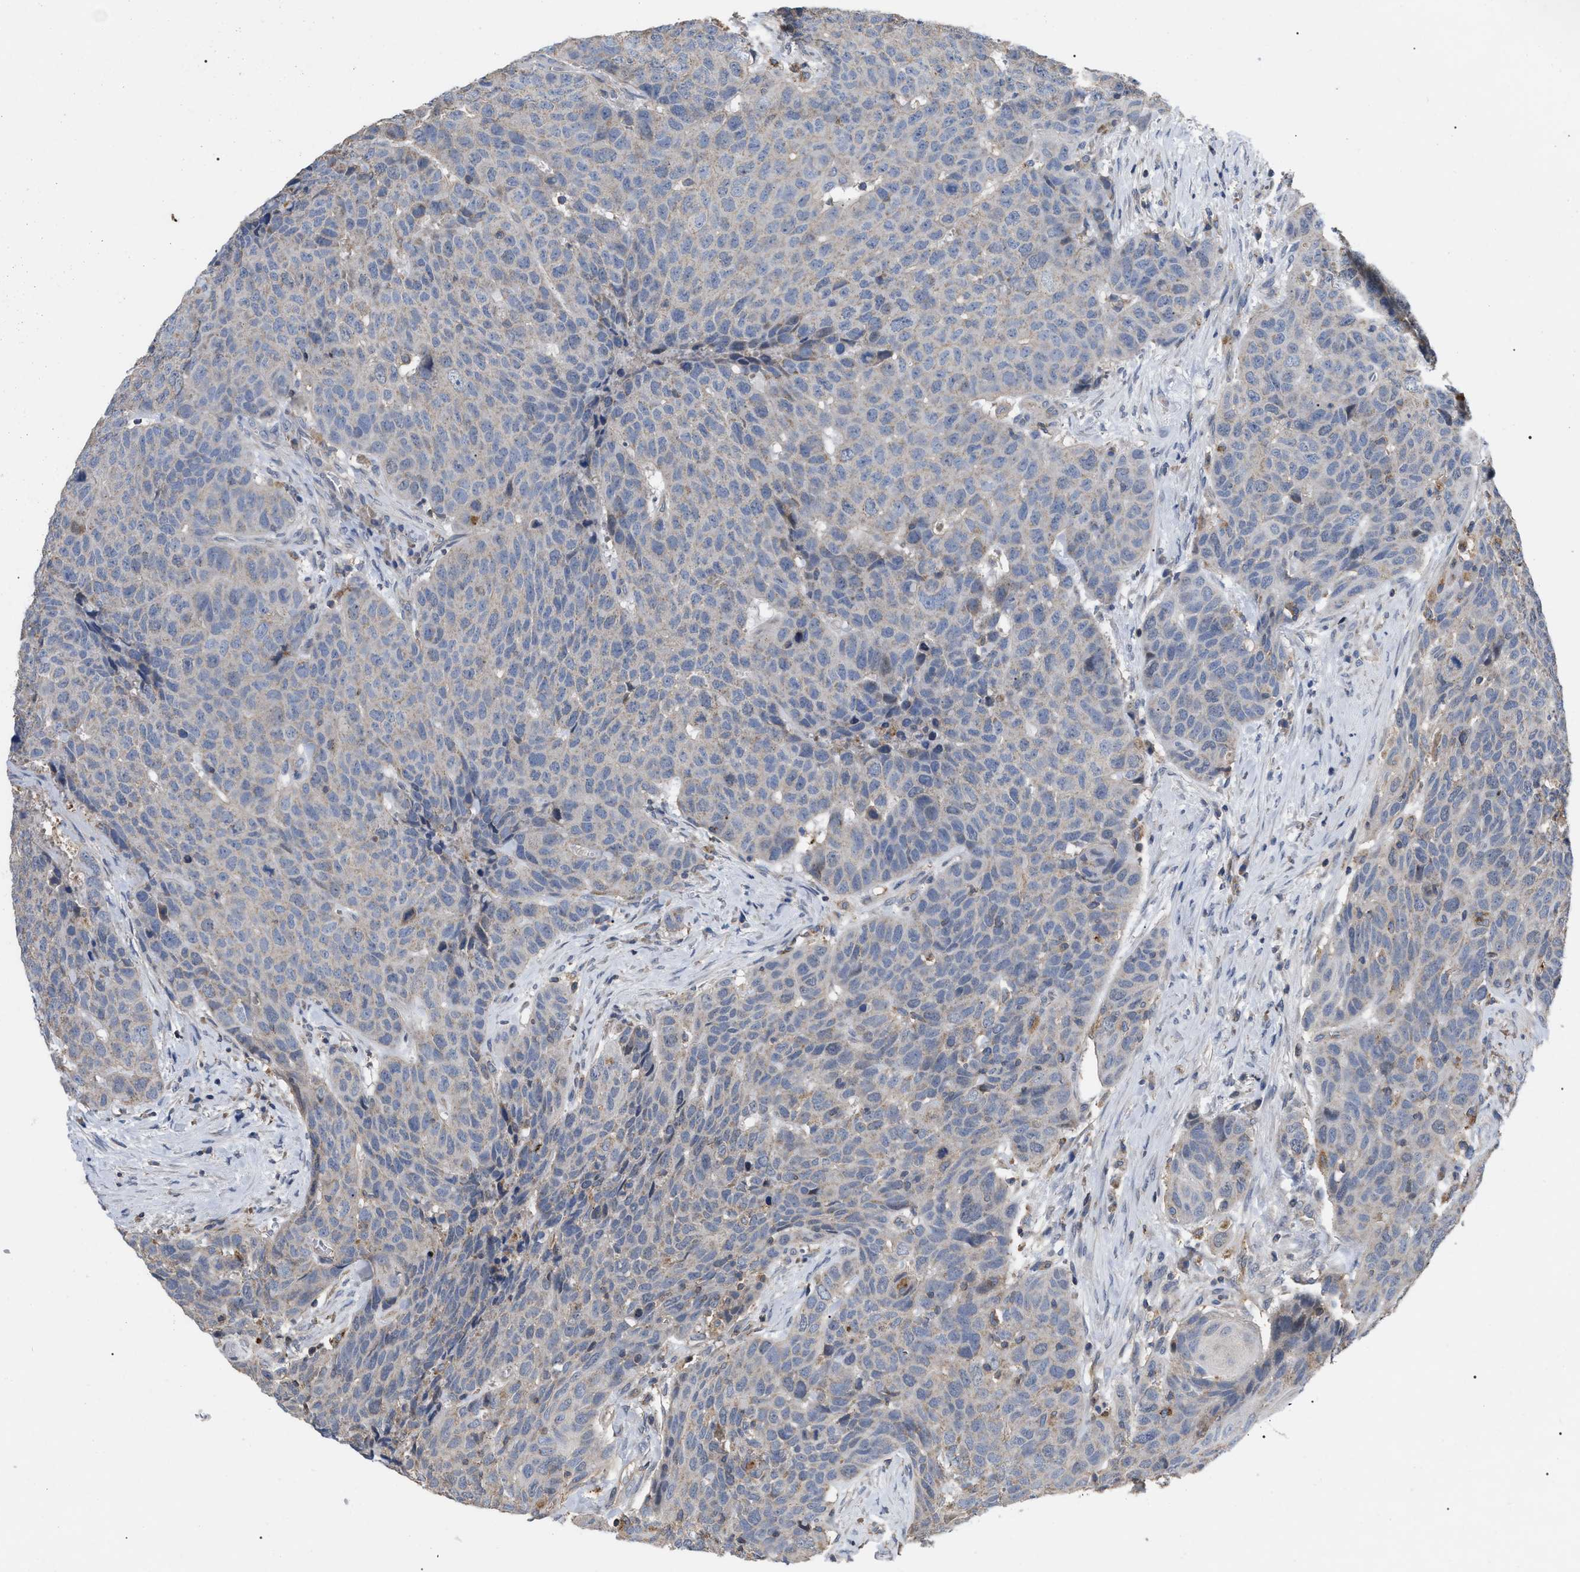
{"staining": {"intensity": "negative", "quantity": "none", "location": "none"}, "tissue": "head and neck cancer", "cell_type": "Tumor cells", "image_type": "cancer", "snomed": [{"axis": "morphology", "description": "Squamous cell carcinoma, NOS"}, {"axis": "topography", "description": "Head-Neck"}], "caption": "Head and neck cancer (squamous cell carcinoma) was stained to show a protein in brown. There is no significant staining in tumor cells. The staining is performed using DAB (3,3'-diaminobenzidine) brown chromogen with nuclei counter-stained in using hematoxylin.", "gene": "FAM171A2", "patient": {"sex": "male", "age": 66}}